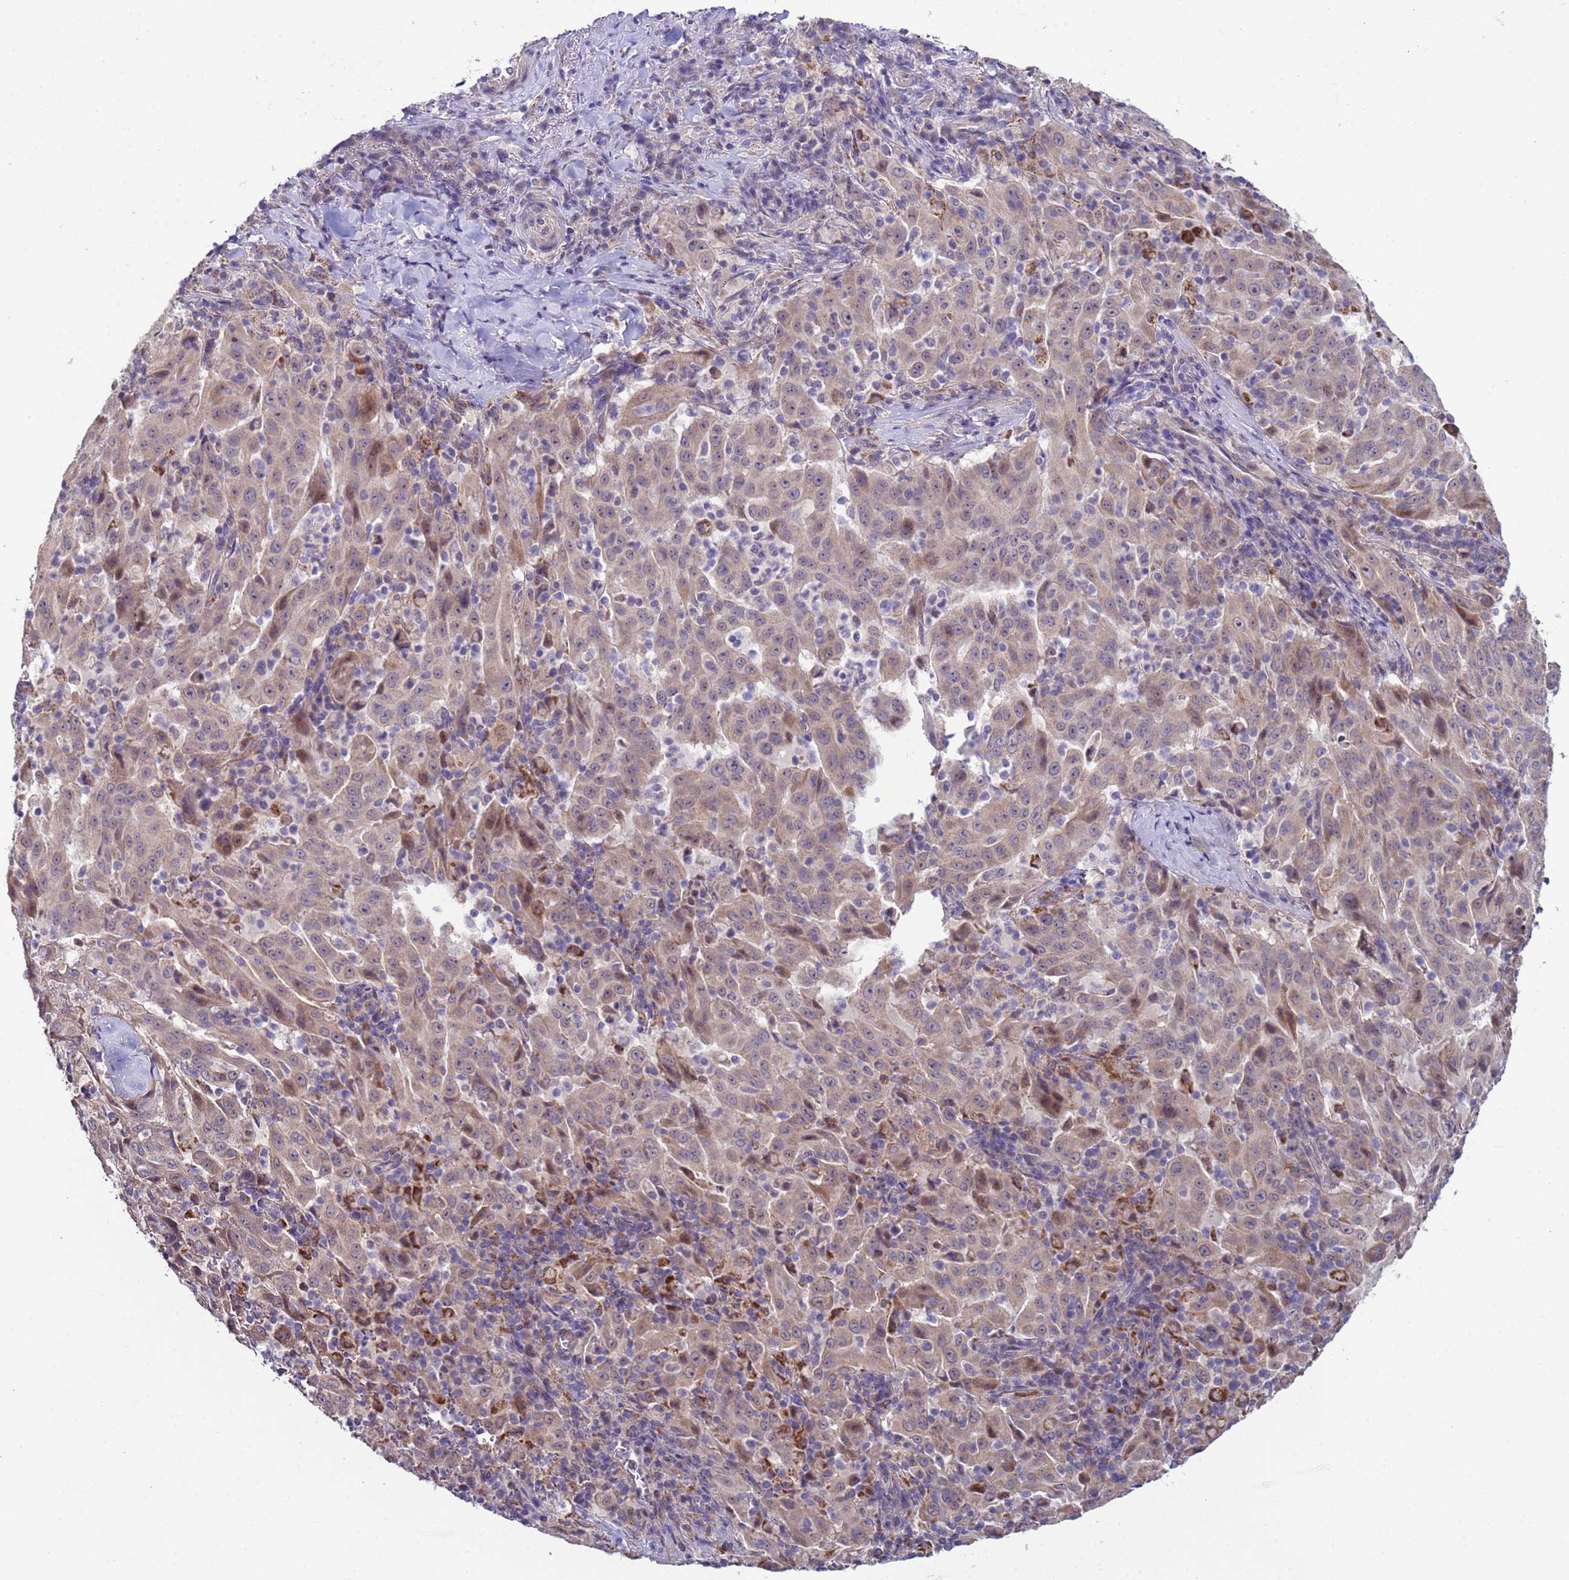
{"staining": {"intensity": "weak", "quantity": "25%-75%", "location": "cytoplasmic/membranous"}, "tissue": "pancreatic cancer", "cell_type": "Tumor cells", "image_type": "cancer", "snomed": [{"axis": "morphology", "description": "Adenocarcinoma, NOS"}, {"axis": "topography", "description": "Pancreas"}], "caption": "Protein staining shows weak cytoplasmic/membranous staining in approximately 25%-75% of tumor cells in pancreatic cancer. (Stains: DAB (3,3'-diaminobenzidine) in brown, nuclei in blue, Microscopy: brightfield microscopy at high magnification).", "gene": "CLHC1", "patient": {"sex": "male", "age": 63}}